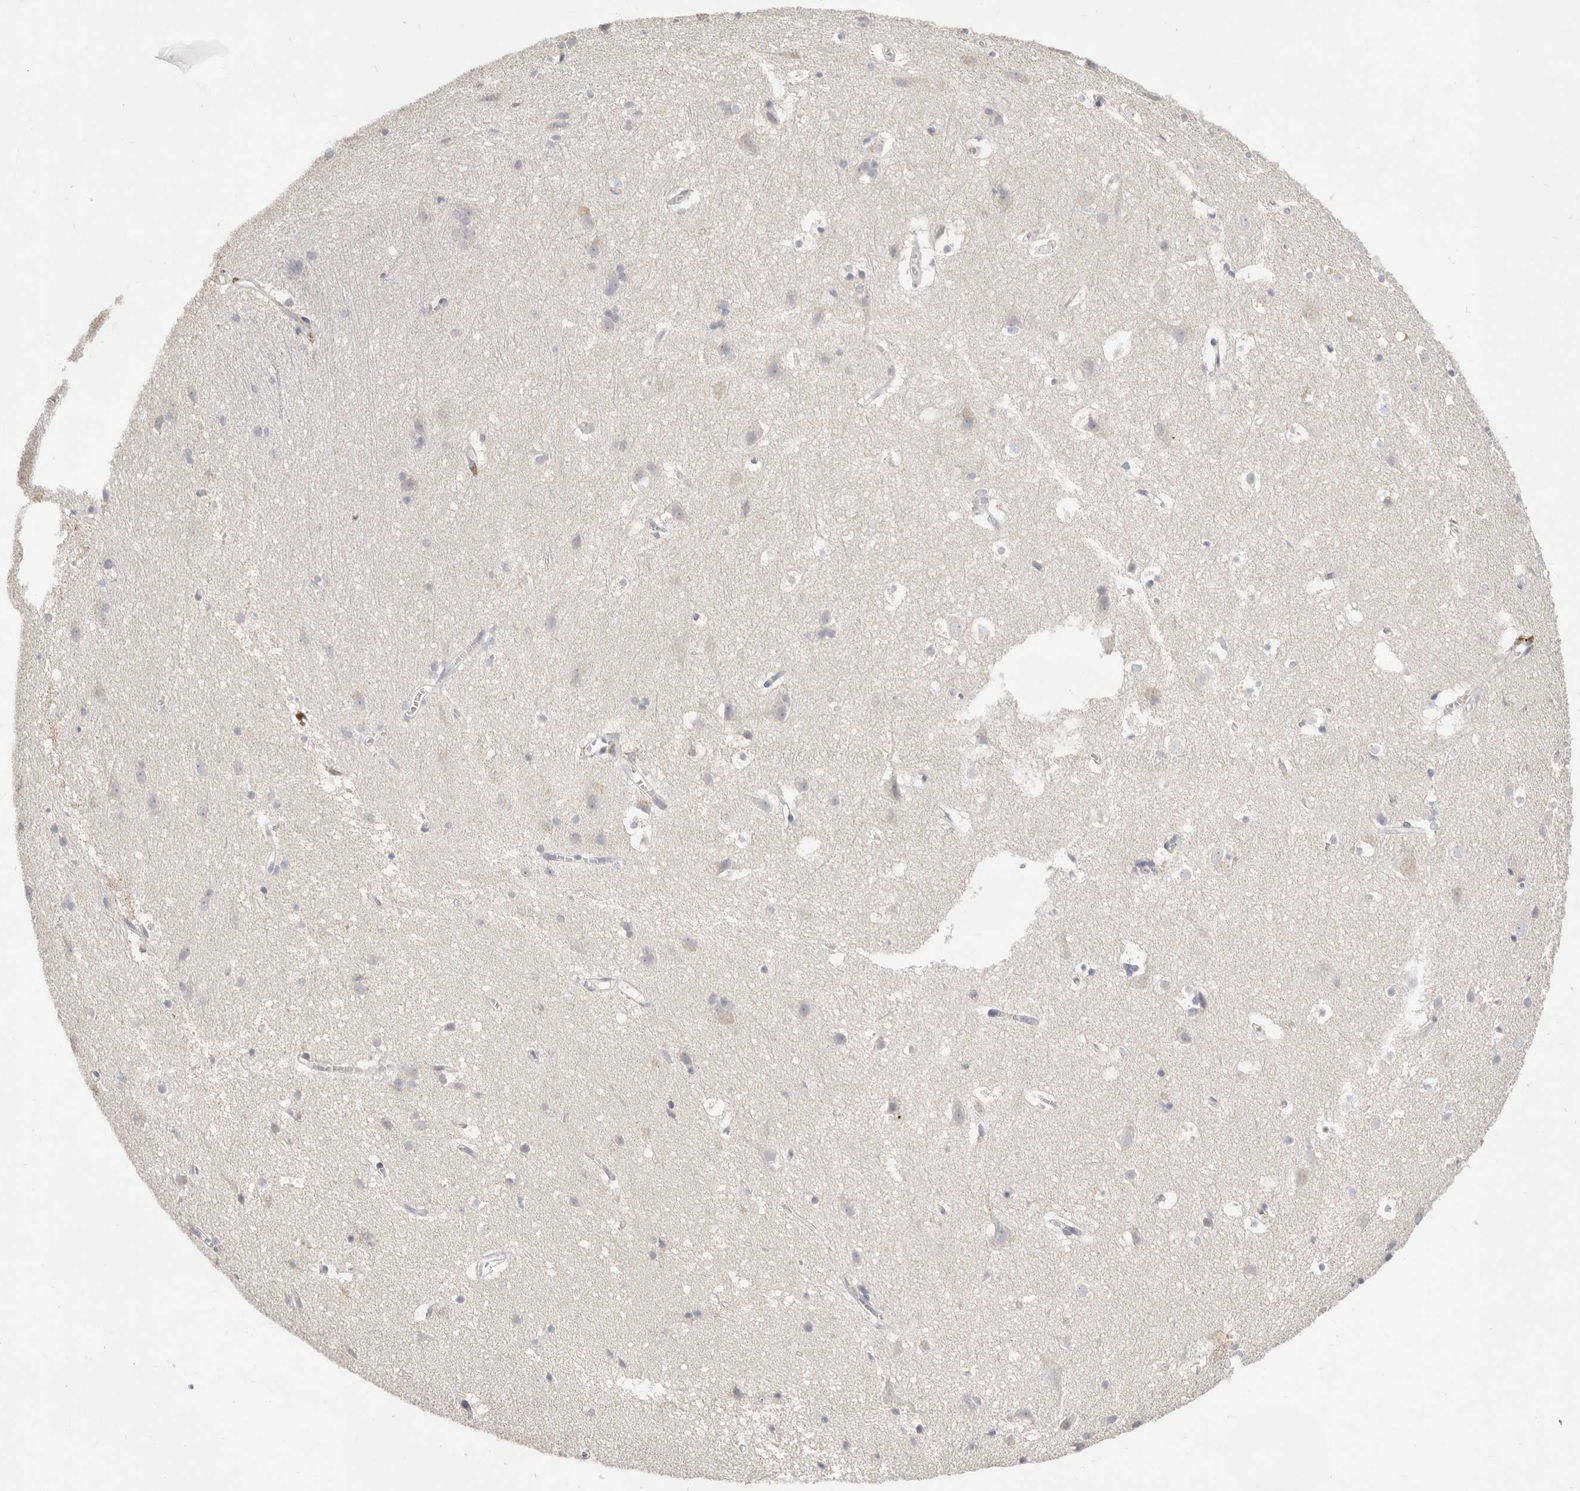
{"staining": {"intensity": "negative", "quantity": "none", "location": "none"}, "tissue": "cerebral cortex", "cell_type": "Endothelial cells", "image_type": "normal", "snomed": [{"axis": "morphology", "description": "Normal tissue, NOS"}, {"axis": "topography", "description": "Cerebral cortex"}], "caption": "Immunohistochemistry (IHC) micrograph of benign cerebral cortex: human cerebral cortex stained with DAB (3,3'-diaminobenzidine) reveals no significant protein expression in endothelial cells.", "gene": "USH1C", "patient": {"sex": "male", "age": 54}}